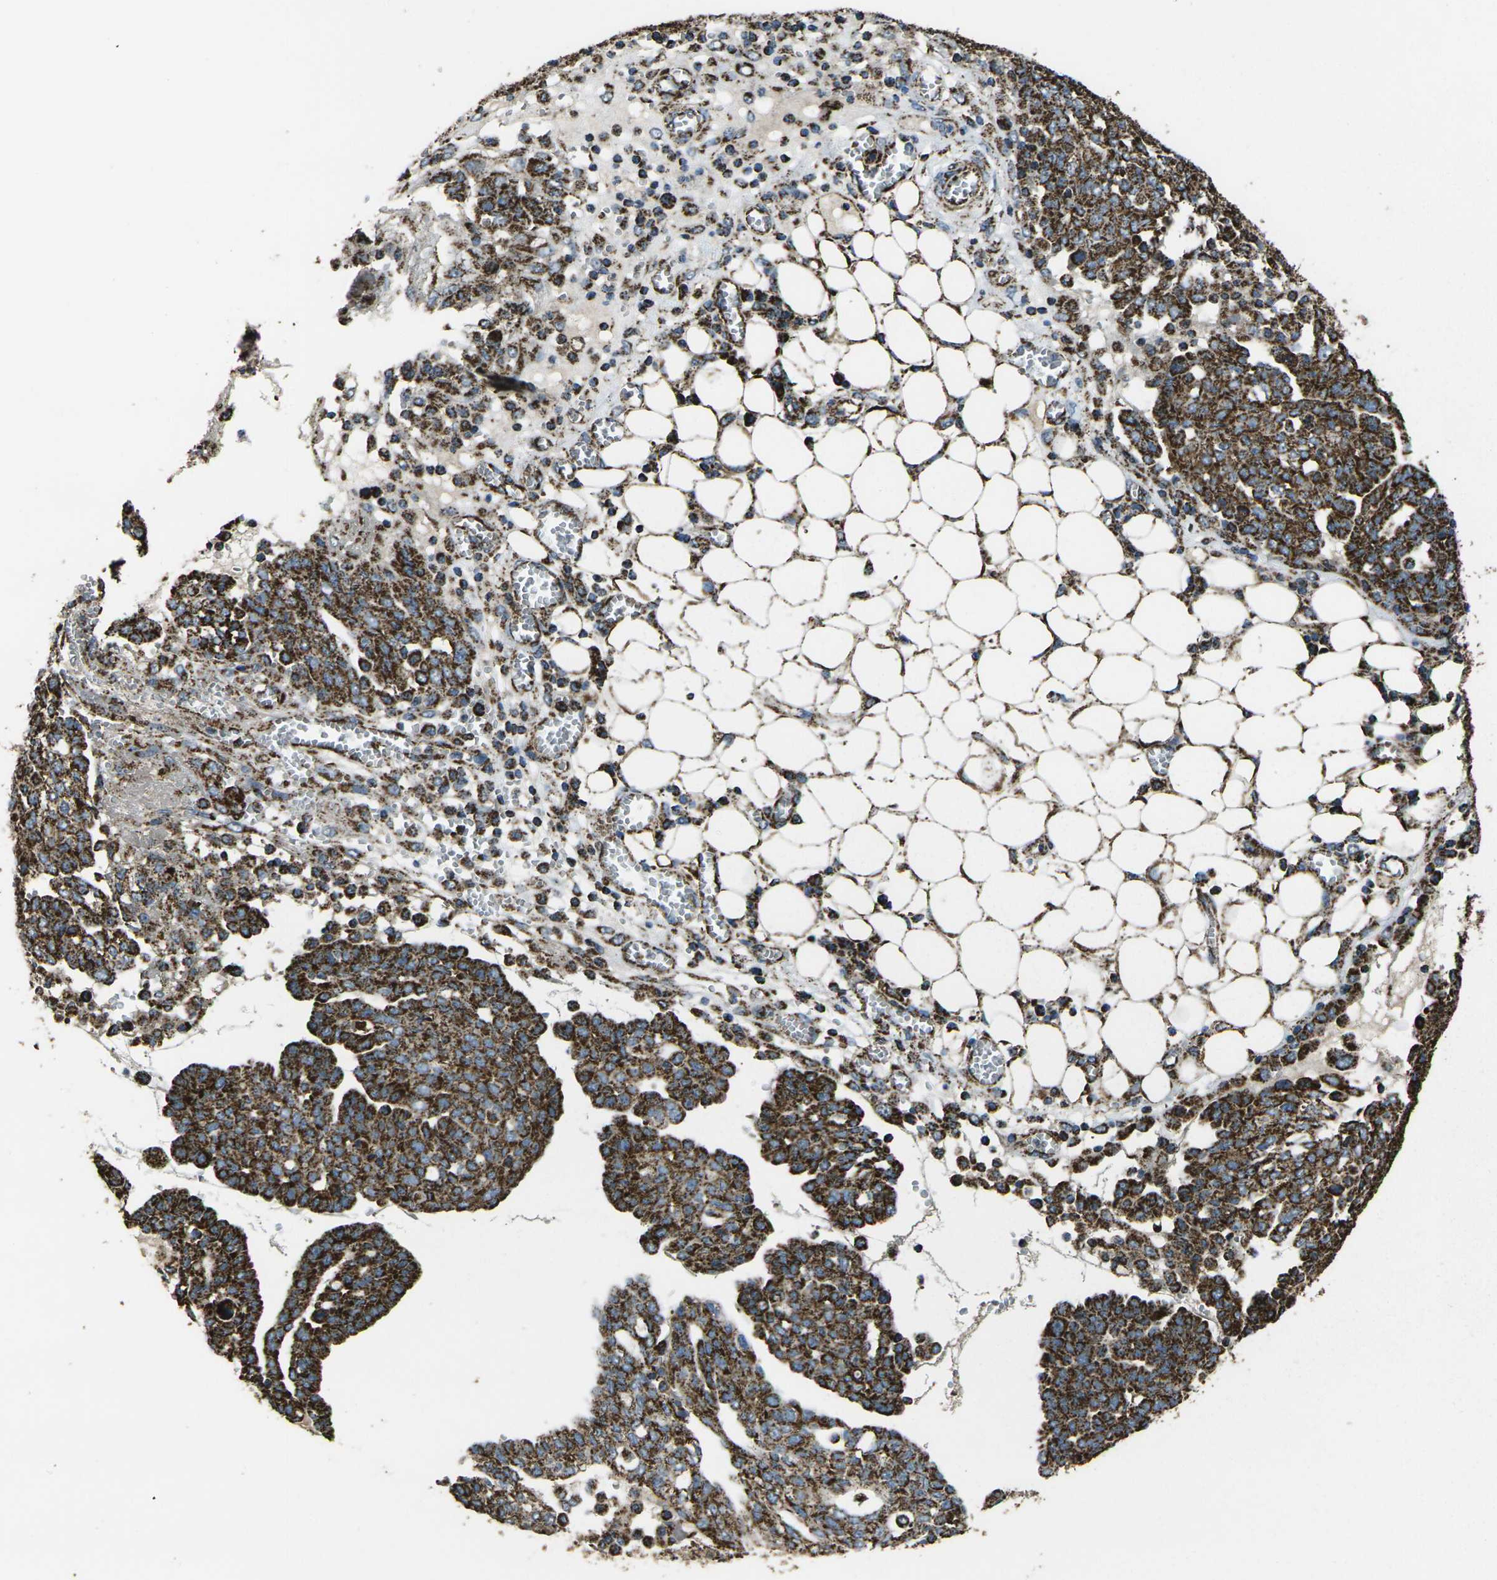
{"staining": {"intensity": "strong", "quantity": ">75%", "location": "cytoplasmic/membranous"}, "tissue": "ovarian cancer", "cell_type": "Tumor cells", "image_type": "cancer", "snomed": [{"axis": "morphology", "description": "Cystadenocarcinoma, serous, NOS"}, {"axis": "topography", "description": "Soft tissue"}, {"axis": "topography", "description": "Ovary"}], "caption": "IHC of human serous cystadenocarcinoma (ovarian) exhibits high levels of strong cytoplasmic/membranous staining in about >75% of tumor cells. (brown staining indicates protein expression, while blue staining denotes nuclei).", "gene": "KLHL5", "patient": {"sex": "female", "age": 57}}